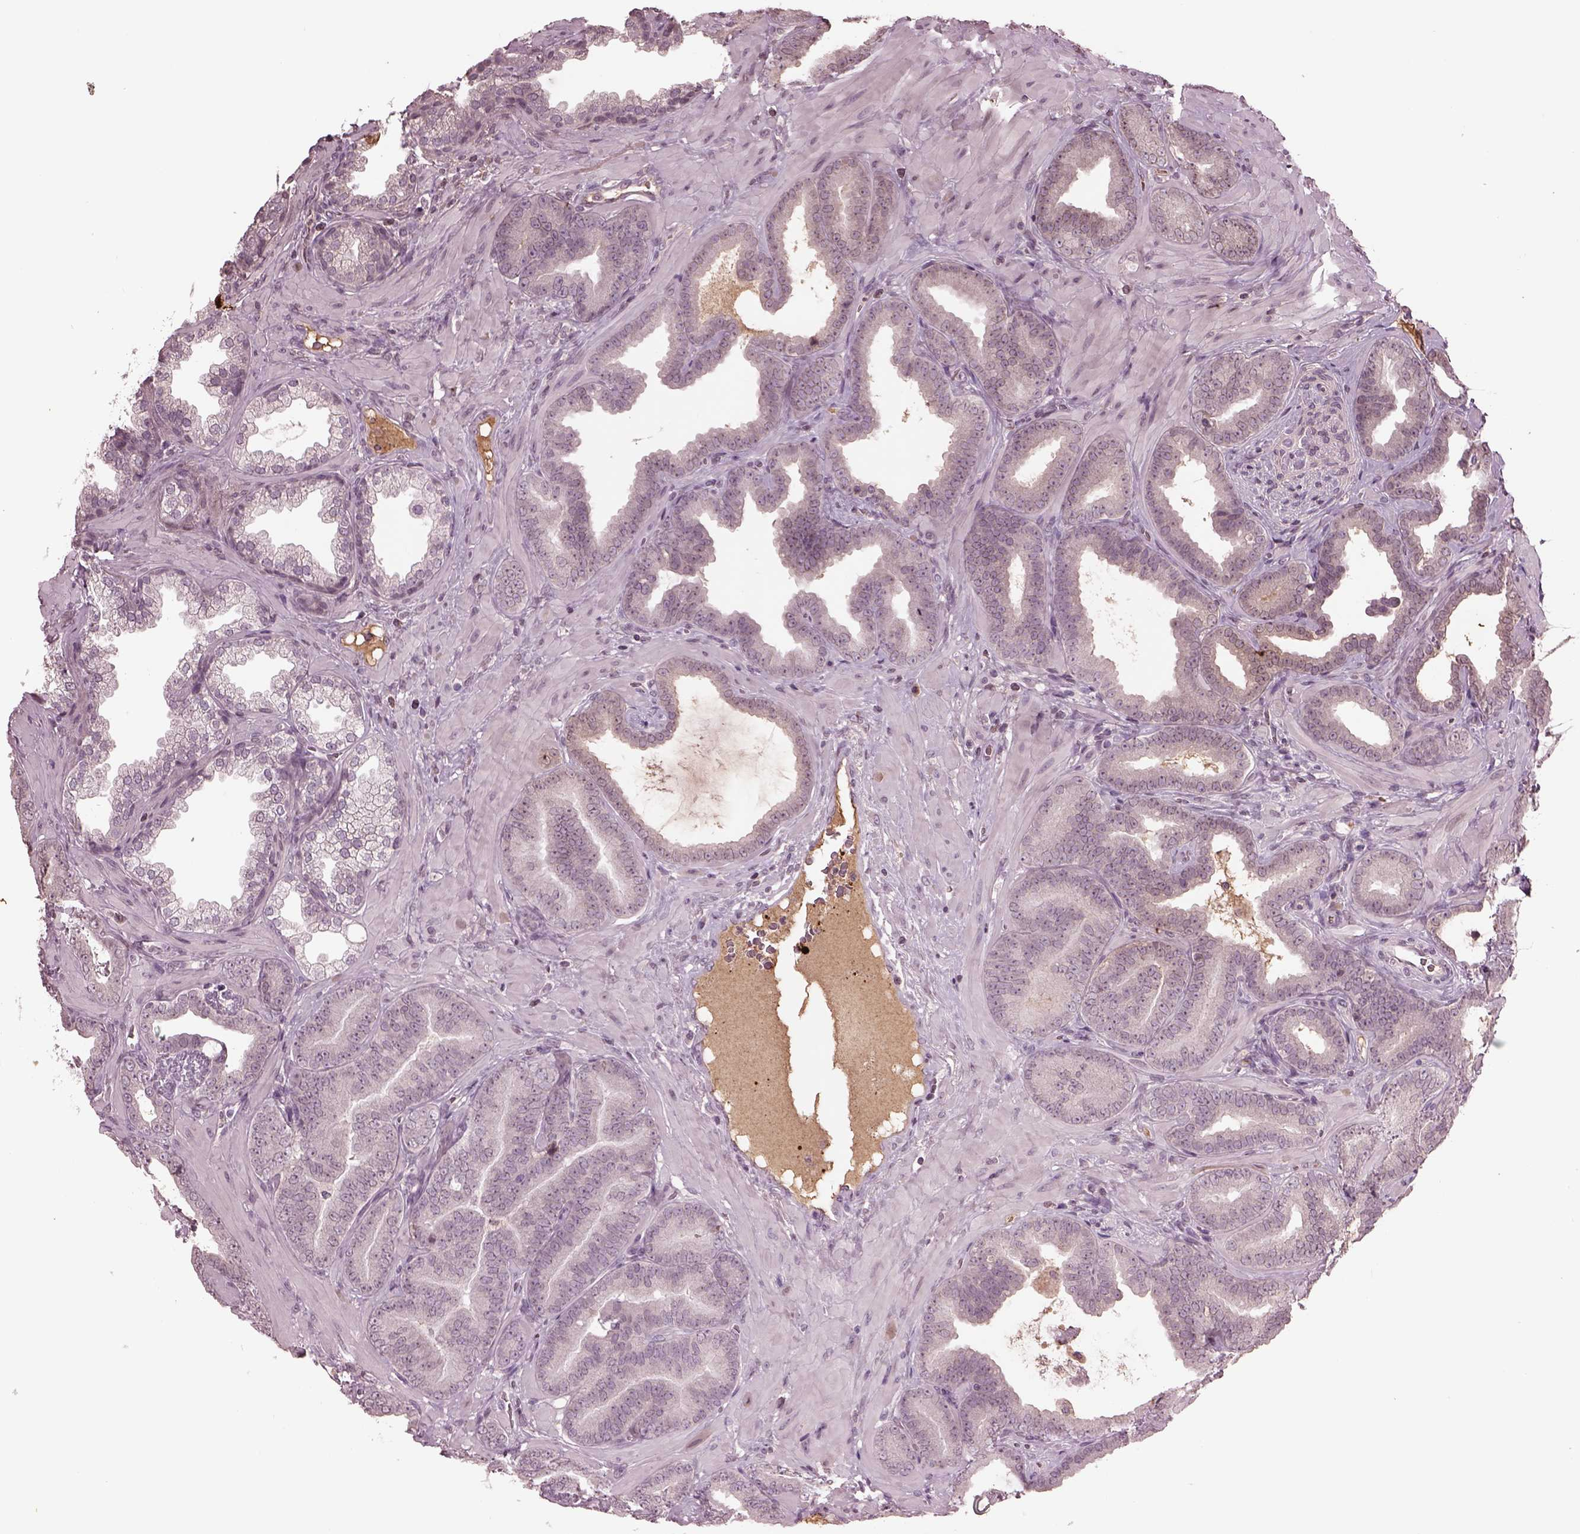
{"staining": {"intensity": "negative", "quantity": "none", "location": "none"}, "tissue": "prostate cancer", "cell_type": "Tumor cells", "image_type": "cancer", "snomed": [{"axis": "morphology", "description": "Adenocarcinoma, Low grade"}, {"axis": "topography", "description": "Prostate"}], "caption": "This is a histopathology image of immunohistochemistry staining of prostate cancer (adenocarcinoma (low-grade)), which shows no positivity in tumor cells.", "gene": "PTX4", "patient": {"sex": "male", "age": 63}}